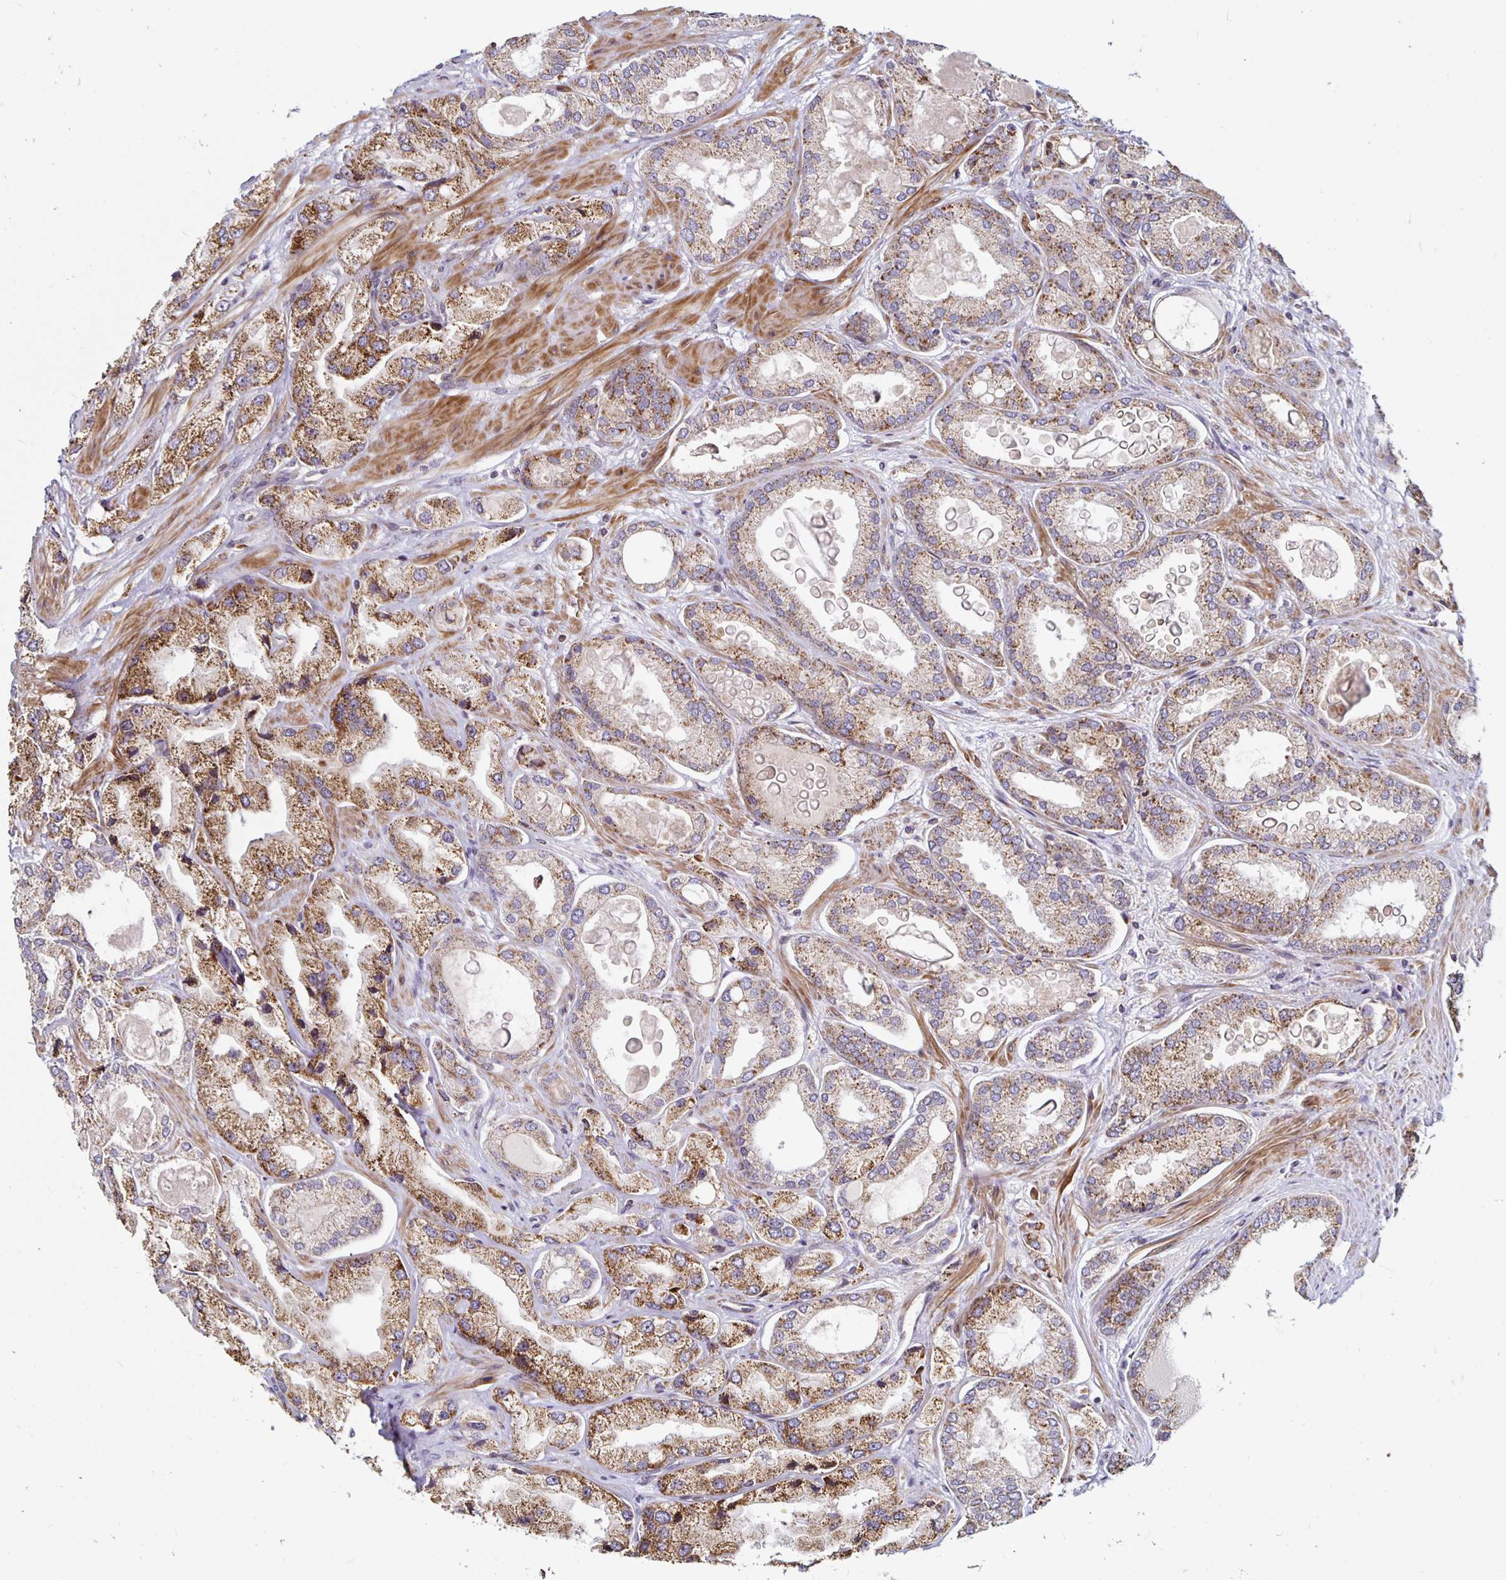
{"staining": {"intensity": "strong", "quantity": "25%-75%", "location": "cytoplasmic/membranous"}, "tissue": "prostate cancer", "cell_type": "Tumor cells", "image_type": "cancer", "snomed": [{"axis": "morphology", "description": "Adenocarcinoma, High grade"}, {"axis": "topography", "description": "Prostate"}], "caption": "Immunohistochemistry (IHC) of prostate cancer shows high levels of strong cytoplasmic/membranous expression in about 25%-75% of tumor cells. The staining was performed using DAB (3,3'-diaminobenzidine), with brown indicating positive protein expression. Nuclei are stained blue with hematoxylin.", "gene": "MRPL28", "patient": {"sex": "male", "age": 68}}